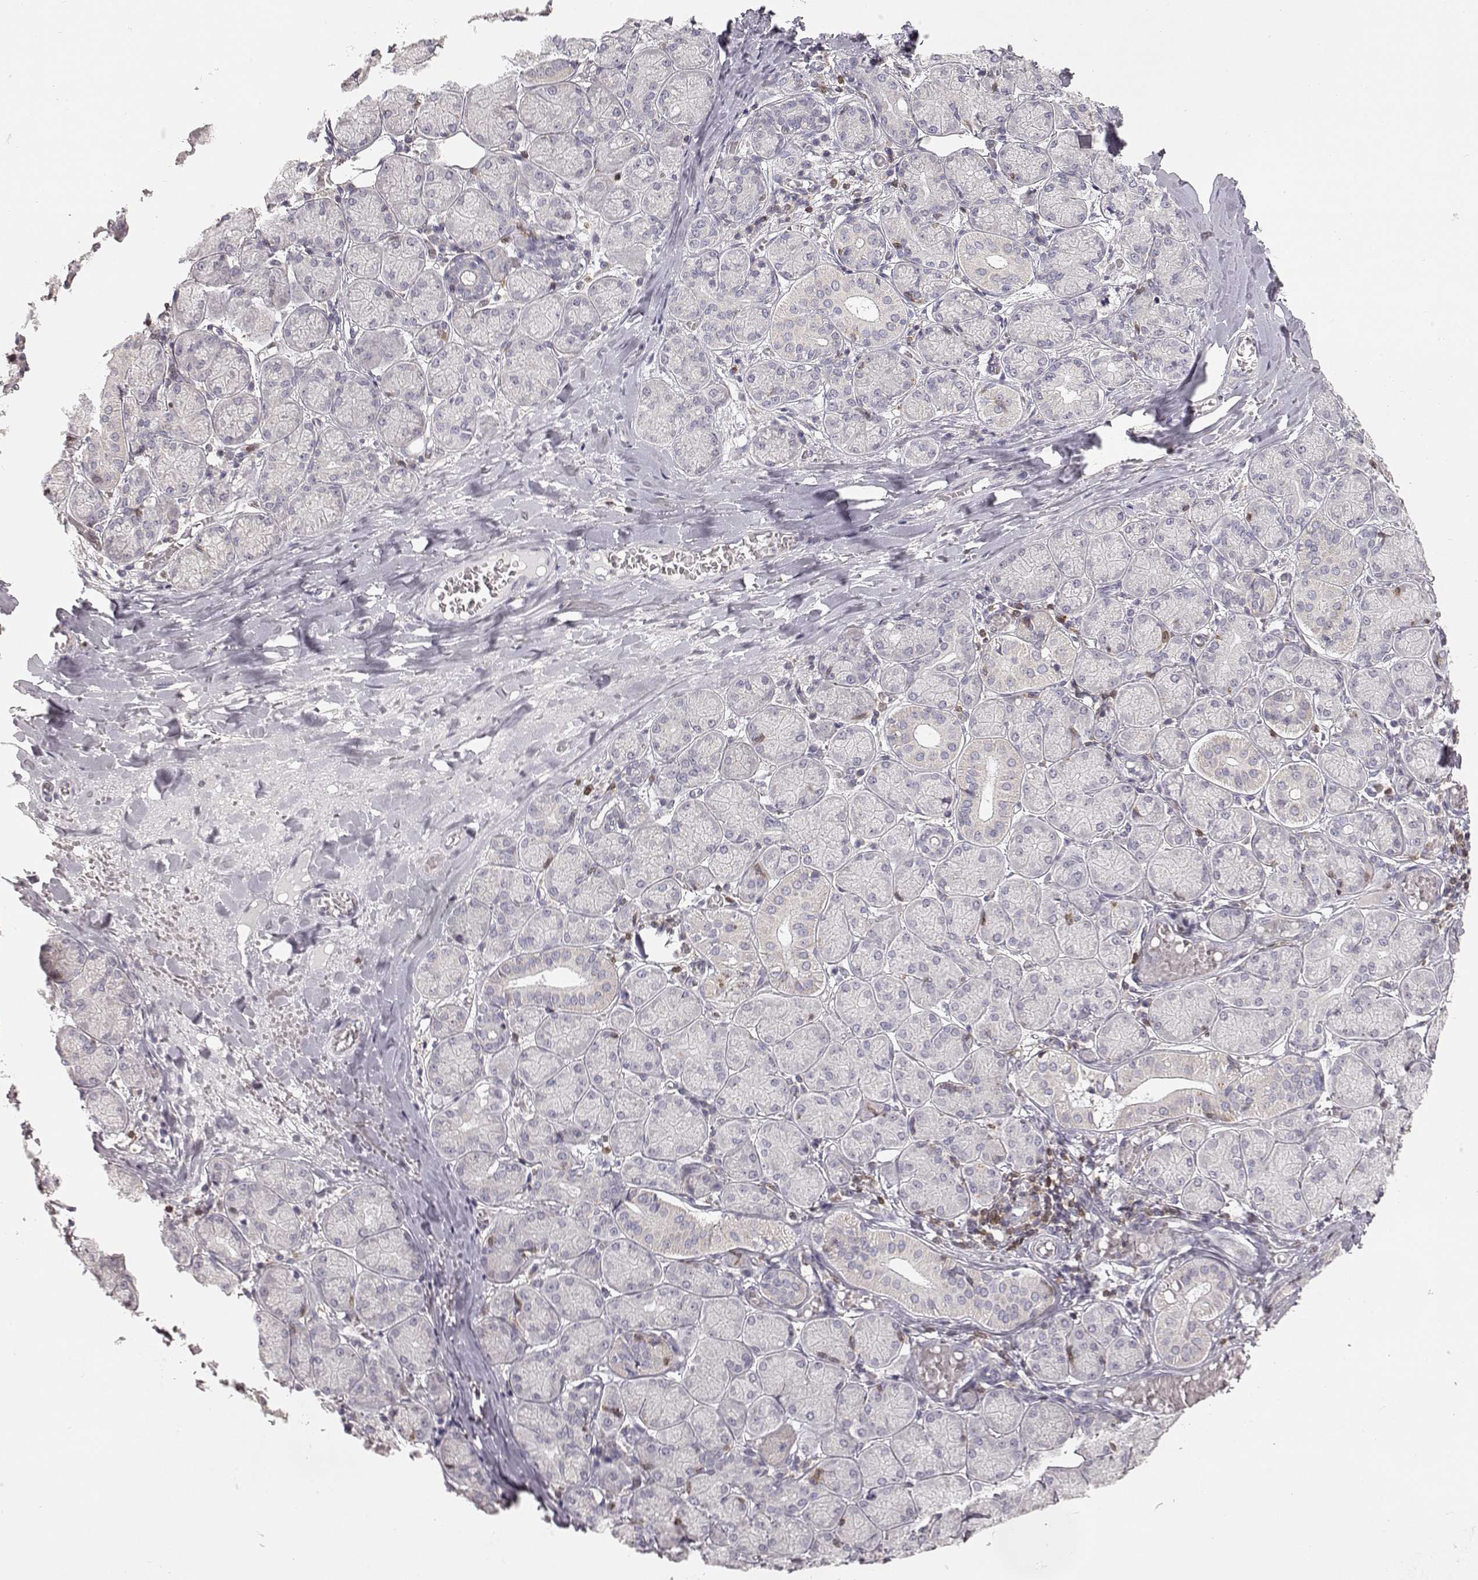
{"staining": {"intensity": "moderate", "quantity": "<25%", "location": "cytoplasmic/membranous"}, "tissue": "salivary gland", "cell_type": "Glandular cells", "image_type": "normal", "snomed": [{"axis": "morphology", "description": "Normal tissue, NOS"}, {"axis": "topography", "description": "Salivary gland"}, {"axis": "topography", "description": "Peripheral nerve tissue"}], "caption": "This photomicrograph demonstrates immunohistochemistry staining of benign salivary gland, with low moderate cytoplasmic/membranous positivity in about <25% of glandular cells.", "gene": "GRAP2", "patient": {"sex": "female", "age": 24}}